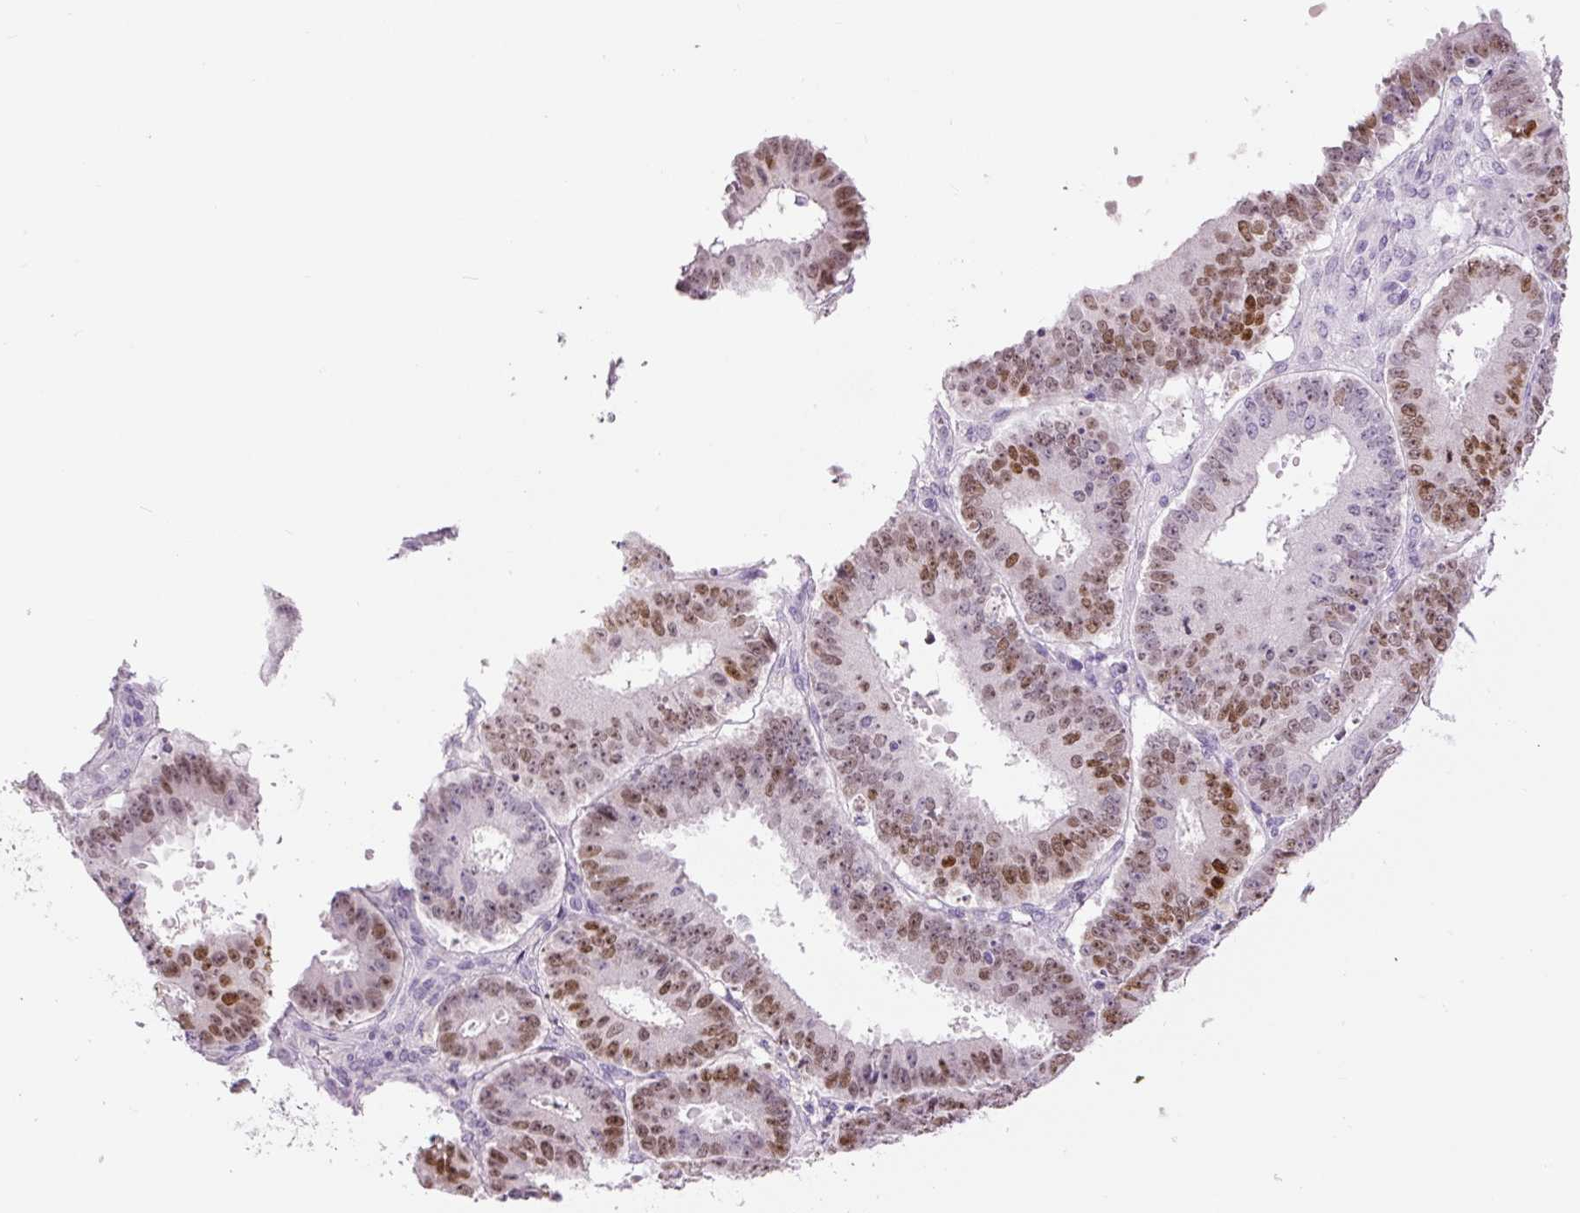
{"staining": {"intensity": "moderate", "quantity": ">75%", "location": "nuclear"}, "tissue": "ovarian cancer", "cell_type": "Tumor cells", "image_type": "cancer", "snomed": [{"axis": "morphology", "description": "Carcinoma, endometroid"}, {"axis": "topography", "description": "Appendix"}, {"axis": "topography", "description": "Ovary"}], "caption": "Brown immunohistochemical staining in human ovarian endometroid carcinoma reveals moderate nuclear expression in approximately >75% of tumor cells. (Stains: DAB in brown, nuclei in blue, Microscopy: brightfield microscopy at high magnification).", "gene": "SIX1", "patient": {"sex": "female", "age": 42}}